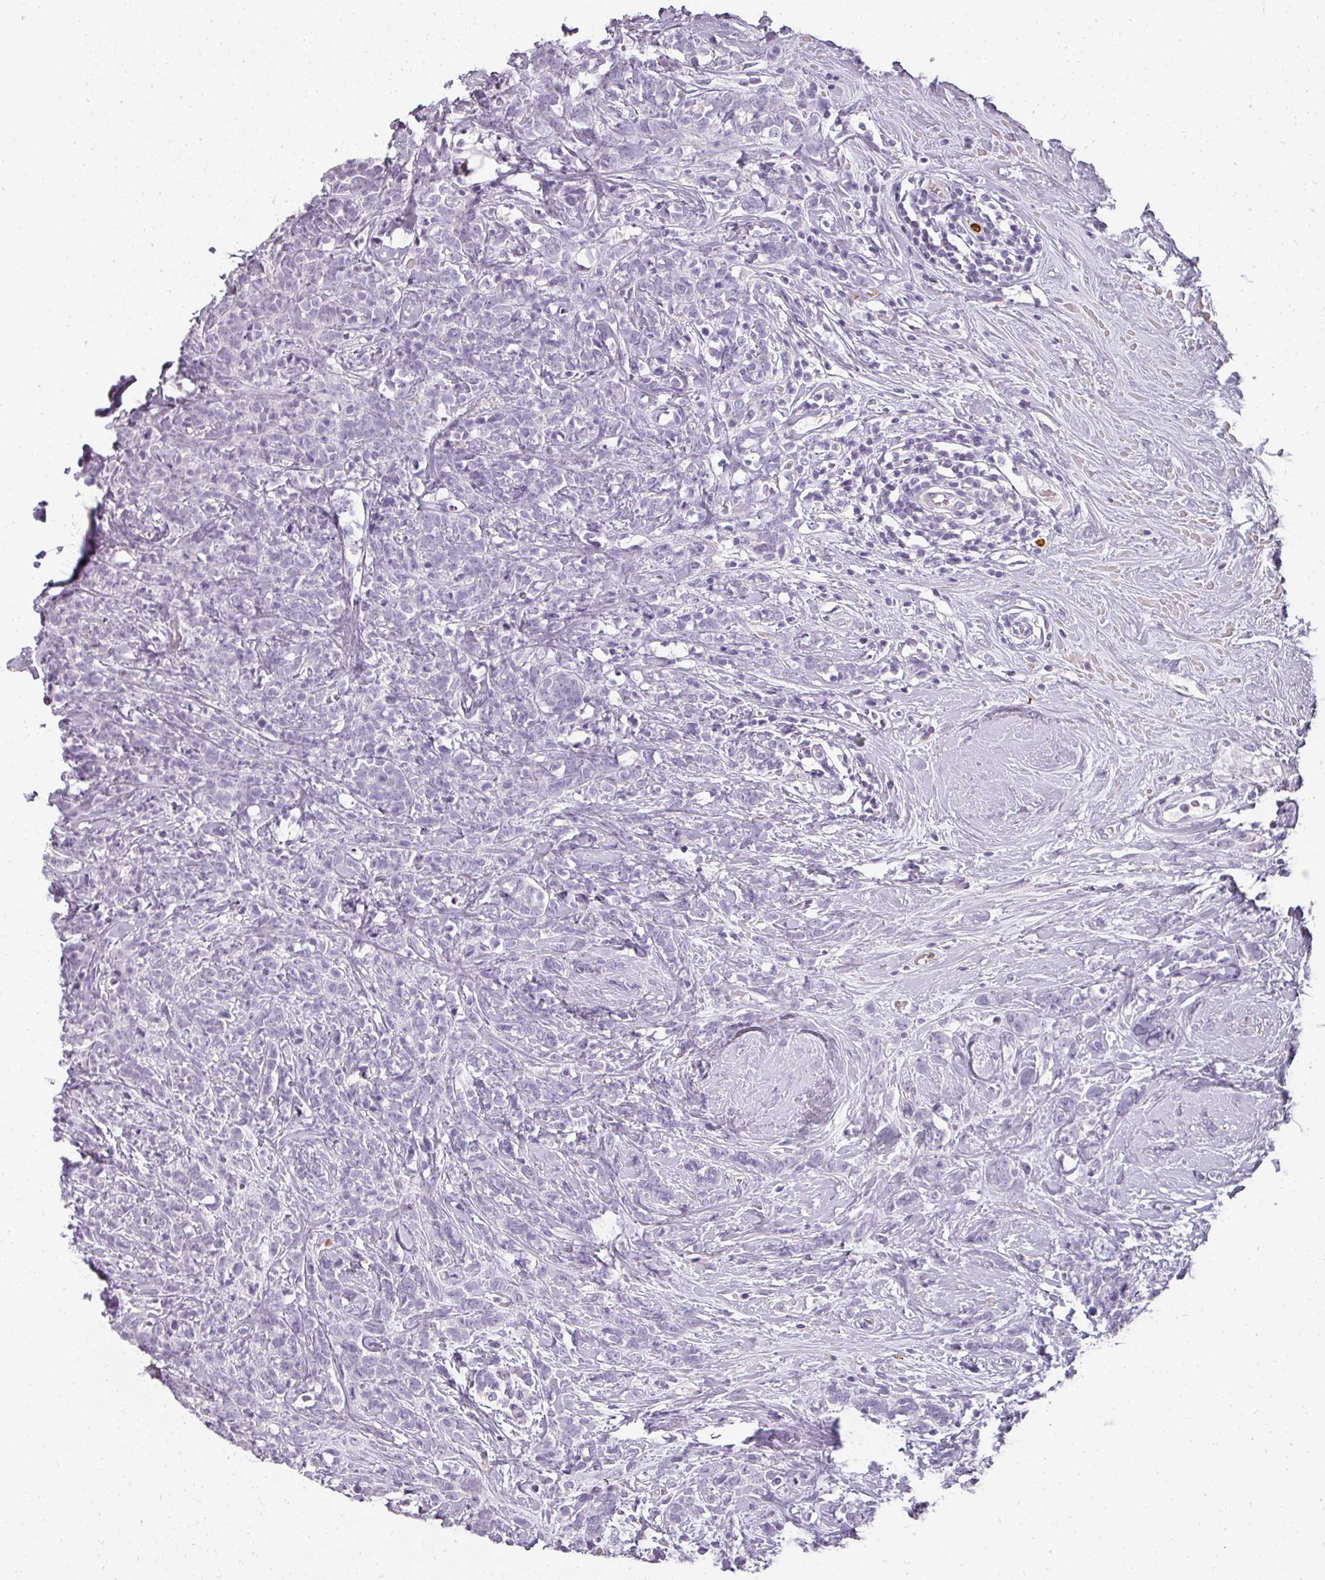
{"staining": {"intensity": "negative", "quantity": "none", "location": "none"}, "tissue": "breast cancer", "cell_type": "Tumor cells", "image_type": "cancer", "snomed": [{"axis": "morphology", "description": "Lobular carcinoma"}, {"axis": "topography", "description": "Breast"}], "caption": "Immunohistochemical staining of breast cancer shows no significant expression in tumor cells.", "gene": "CAMP", "patient": {"sex": "female", "age": 58}}